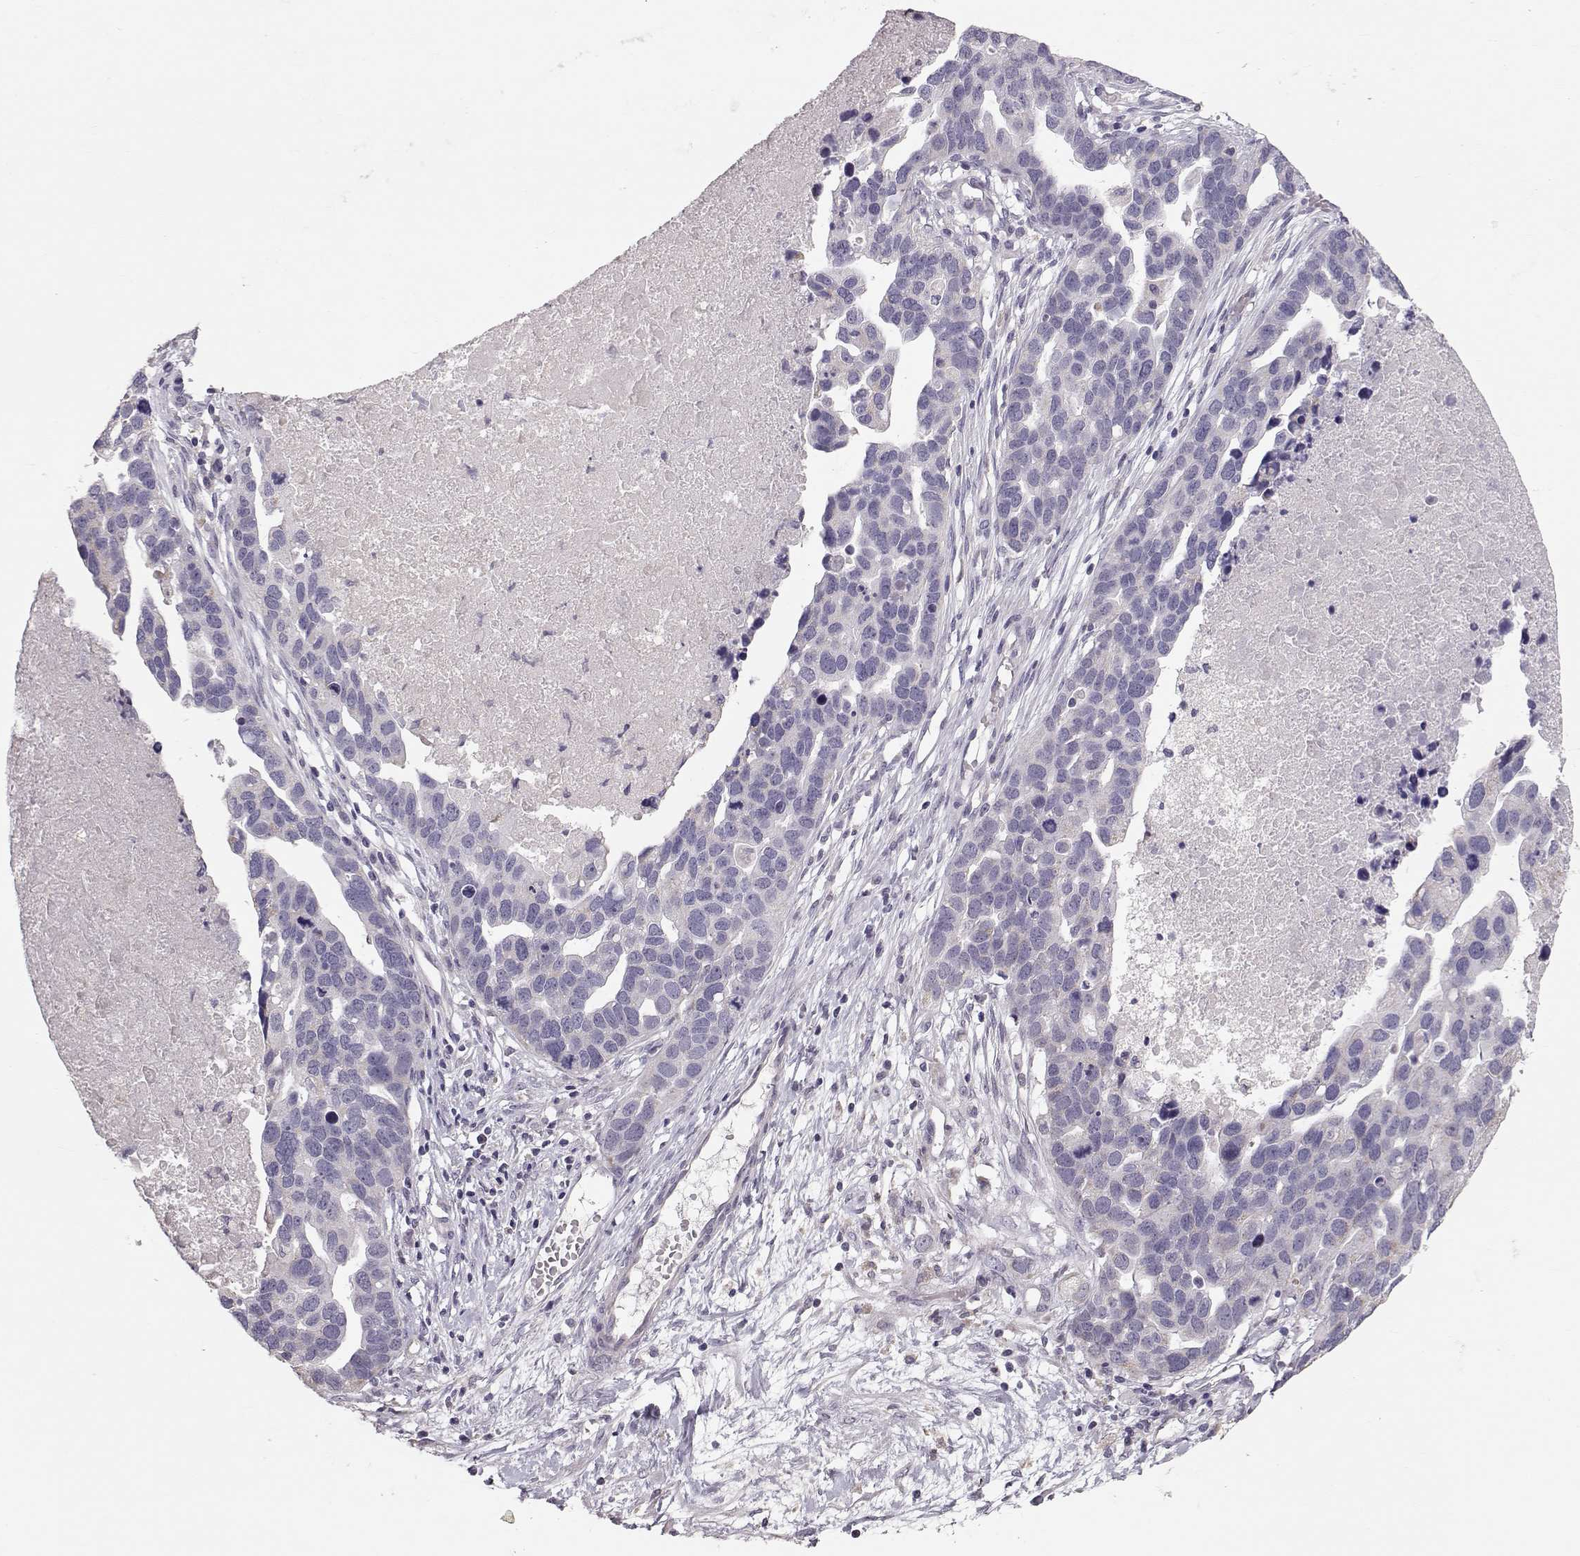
{"staining": {"intensity": "negative", "quantity": "none", "location": "none"}, "tissue": "ovarian cancer", "cell_type": "Tumor cells", "image_type": "cancer", "snomed": [{"axis": "morphology", "description": "Cystadenocarcinoma, serous, NOS"}, {"axis": "topography", "description": "Ovary"}], "caption": "High power microscopy image of an immunohistochemistry micrograph of ovarian serous cystadenocarcinoma, revealing no significant expression in tumor cells.", "gene": "POU1F1", "patient": {"sex": "female", "age": 54}}